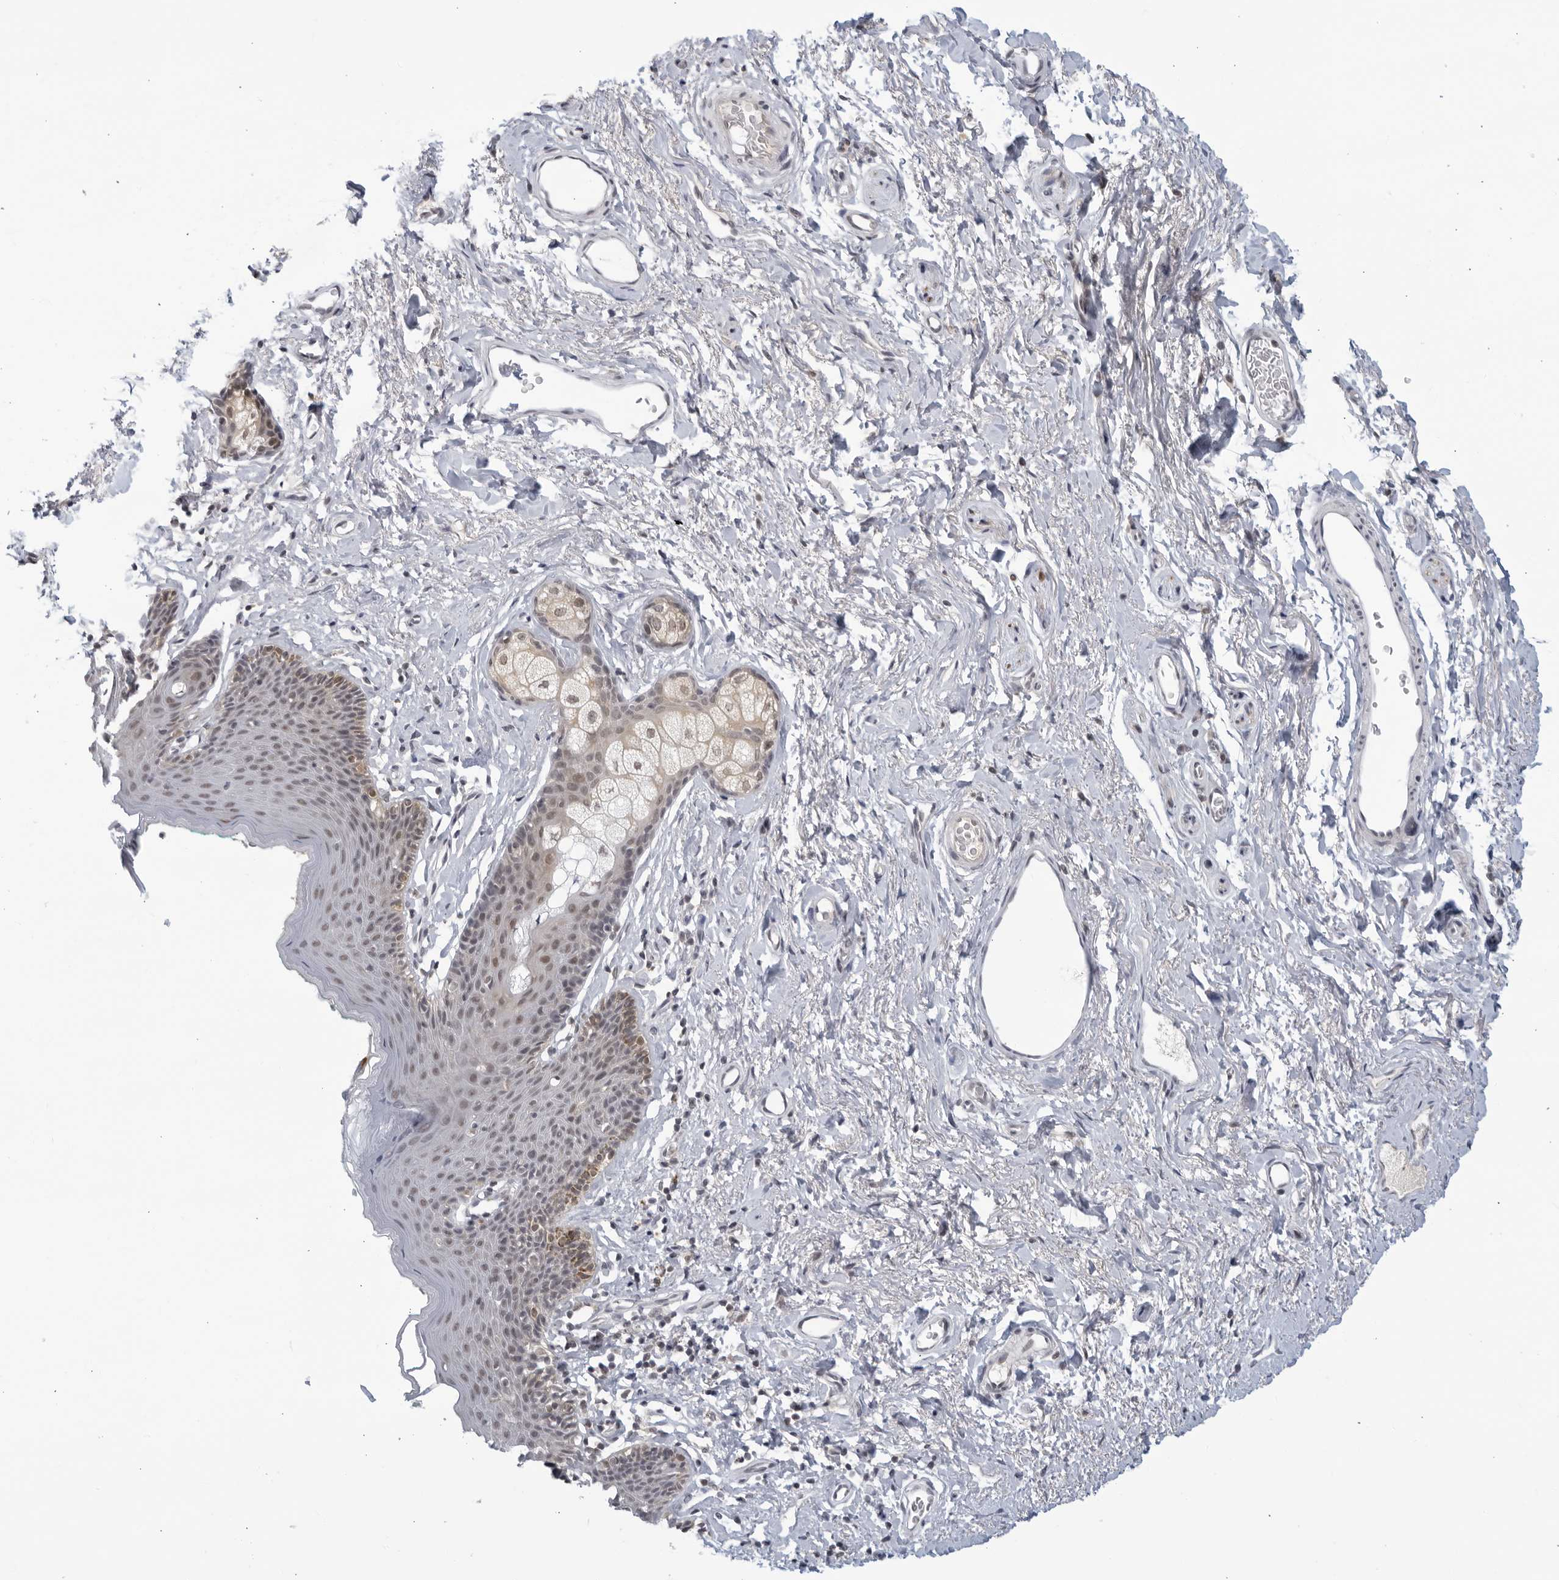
{"staining": {"intensity": "moderate", "quantity": "<25%", "location": "nuclear"}, "tissue": "skin", "cell_type": "Epidermal cells", "image_type": "normal", "snomed": [{"axis": "morphology", "description": "Normal tissue, NOS"}, {"axis": "topography", "description": "Vulva"}], "caption": "Moderate nuclear expression for a protein is identified in approximately <25% of epidermal cells of unremarkable skin using IHC.", "gene": "CC2D1B", "patient": {"sex": "female", "age": 66}}